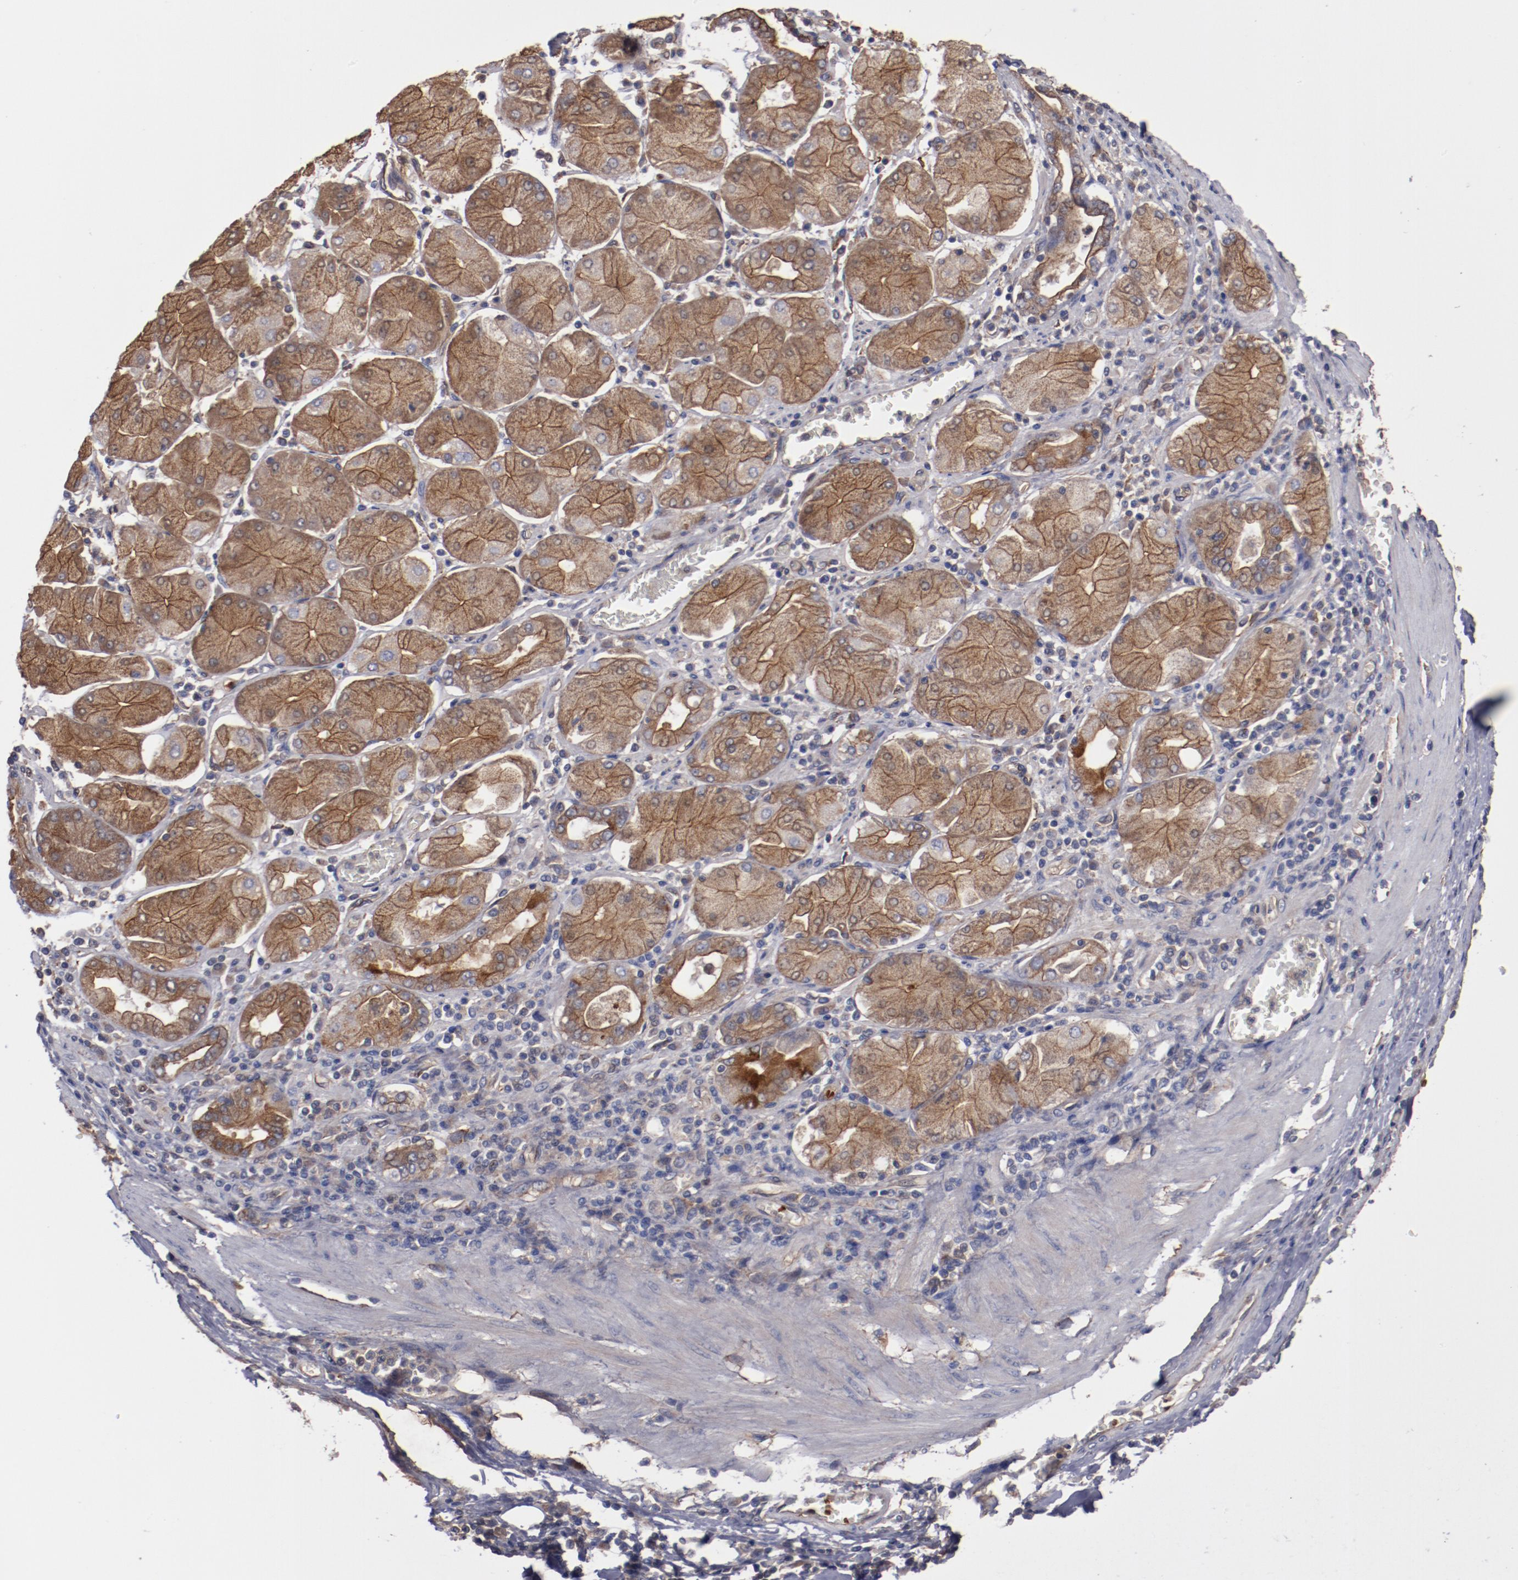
{"staining": {"intensity": "moderate", "quantity": ">75%", "location": "cytoplasmic/membranous"}, "tissue": "stomach cancer", "cell_type": "Tumor cells", "image_type": "cancer", "snomed": [{"axis": "morphology", "description": "Normal tissue, NOS"}, {"axis": "morphology", "description": "Adenocarcinoma, NOS"}, {"axis": "topography", "description": "Stomach, upper"}, {"axis": "topography", "description": "Stomach"}], "caption": "Stomach adenocarcinoma stained with a protein marker demonstrates moderate staining in tumor cells.", "gene": "DNAAF2", "patient": {"sex": "male", "age": 59}}